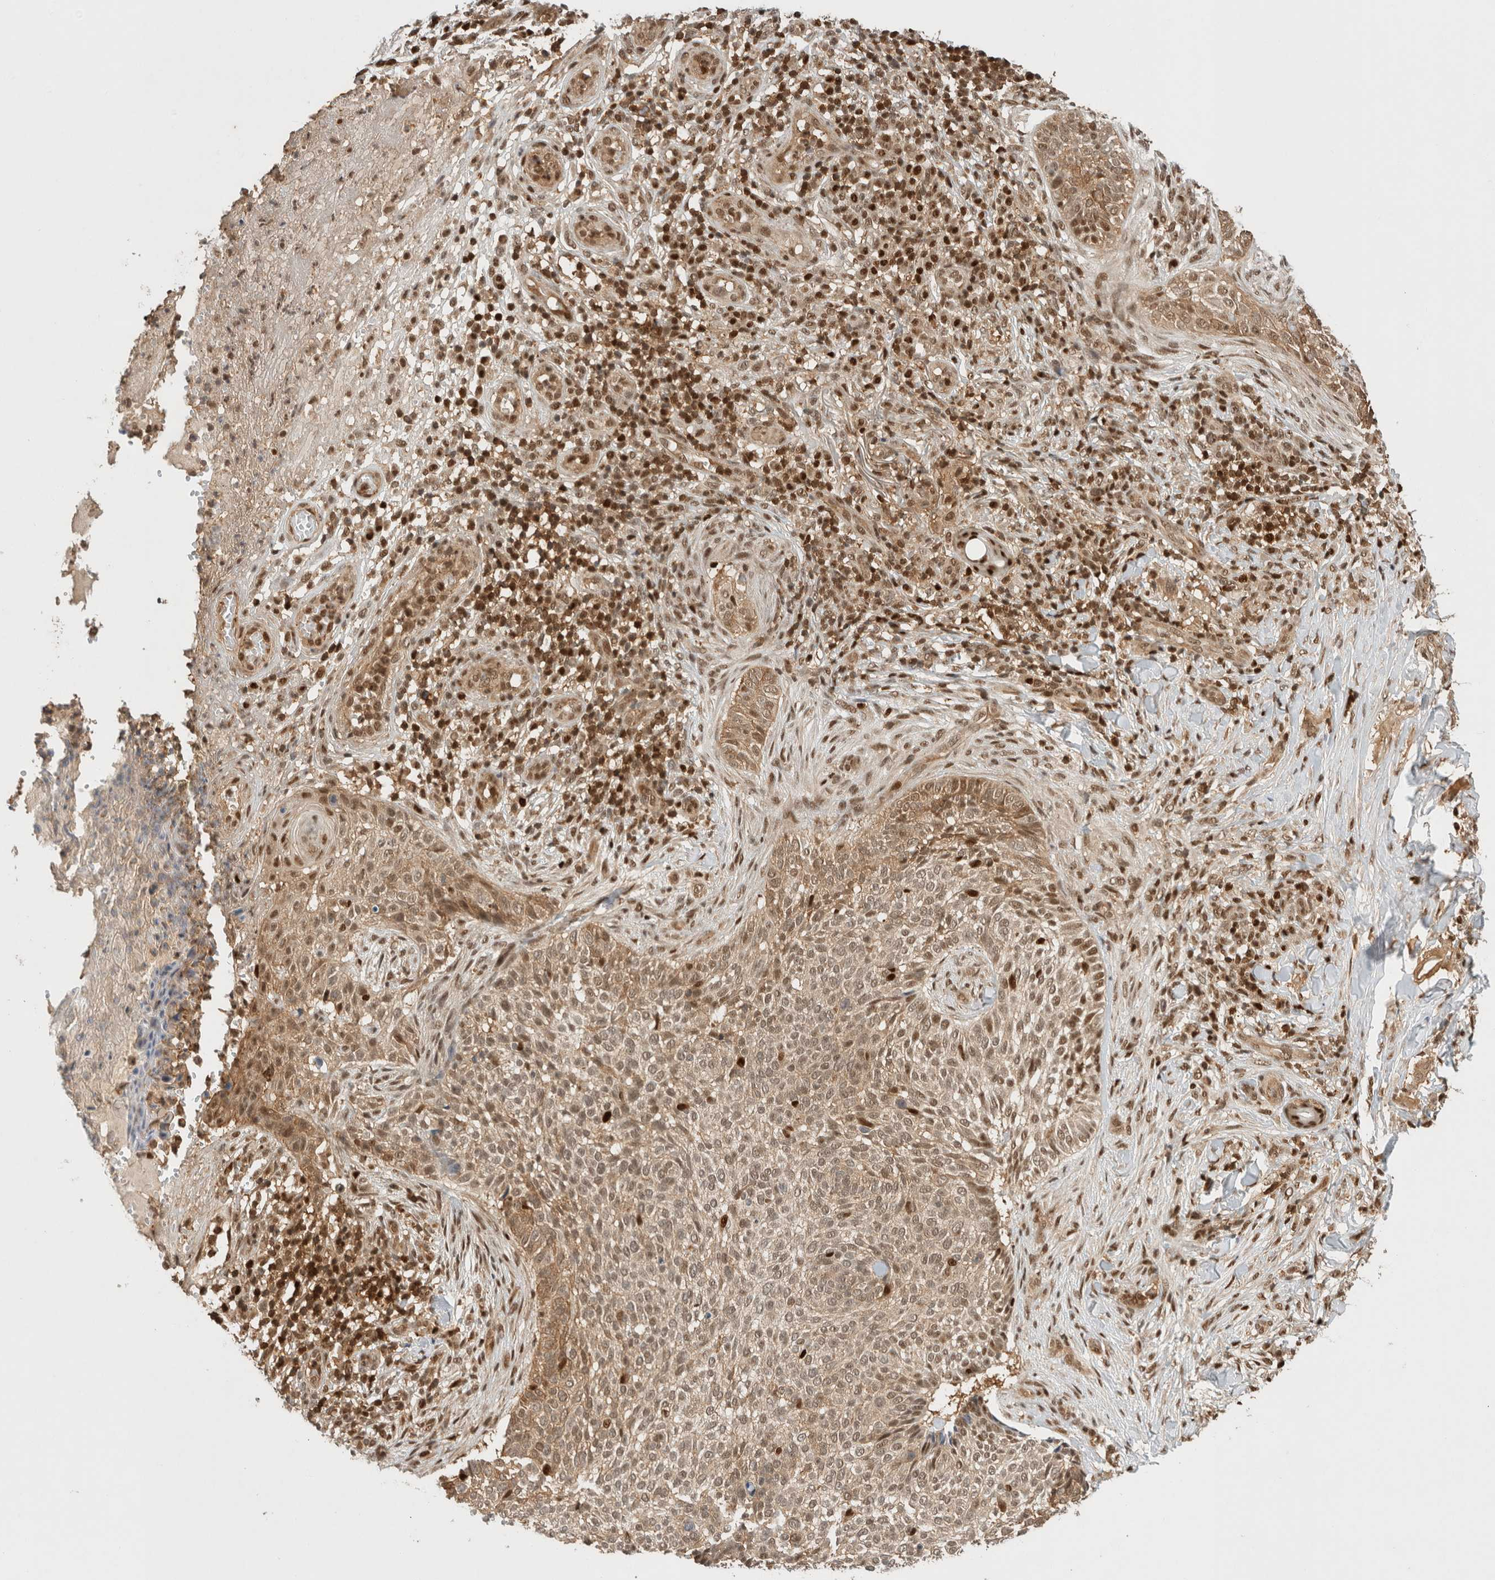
{"staining": {"intensity": "moderate", "quantity": ">75%", "location": "cytoplasmic/membranous,nuclear"}, "tissue": "skin cancer", "cell_type": "Tumor cells", "image_type": "cancer", "snomed": [{"axis": "morphology", "description": "Normal tissue, NOS"}, {"axis": "morphology", "description": "Basal cell carcinoma"}, {"axis": "topography", "description": "Skin"}], "caption": "Skin basal cell carcinoma stained with DAB immunohistochemistry demonstrates medium levels of moderate cytoplasmic/membranous and nuclear staining in about >75% of tumor cells.", "gene": "SNRNP40", "patient": {"sex": "male", "age": 67}}